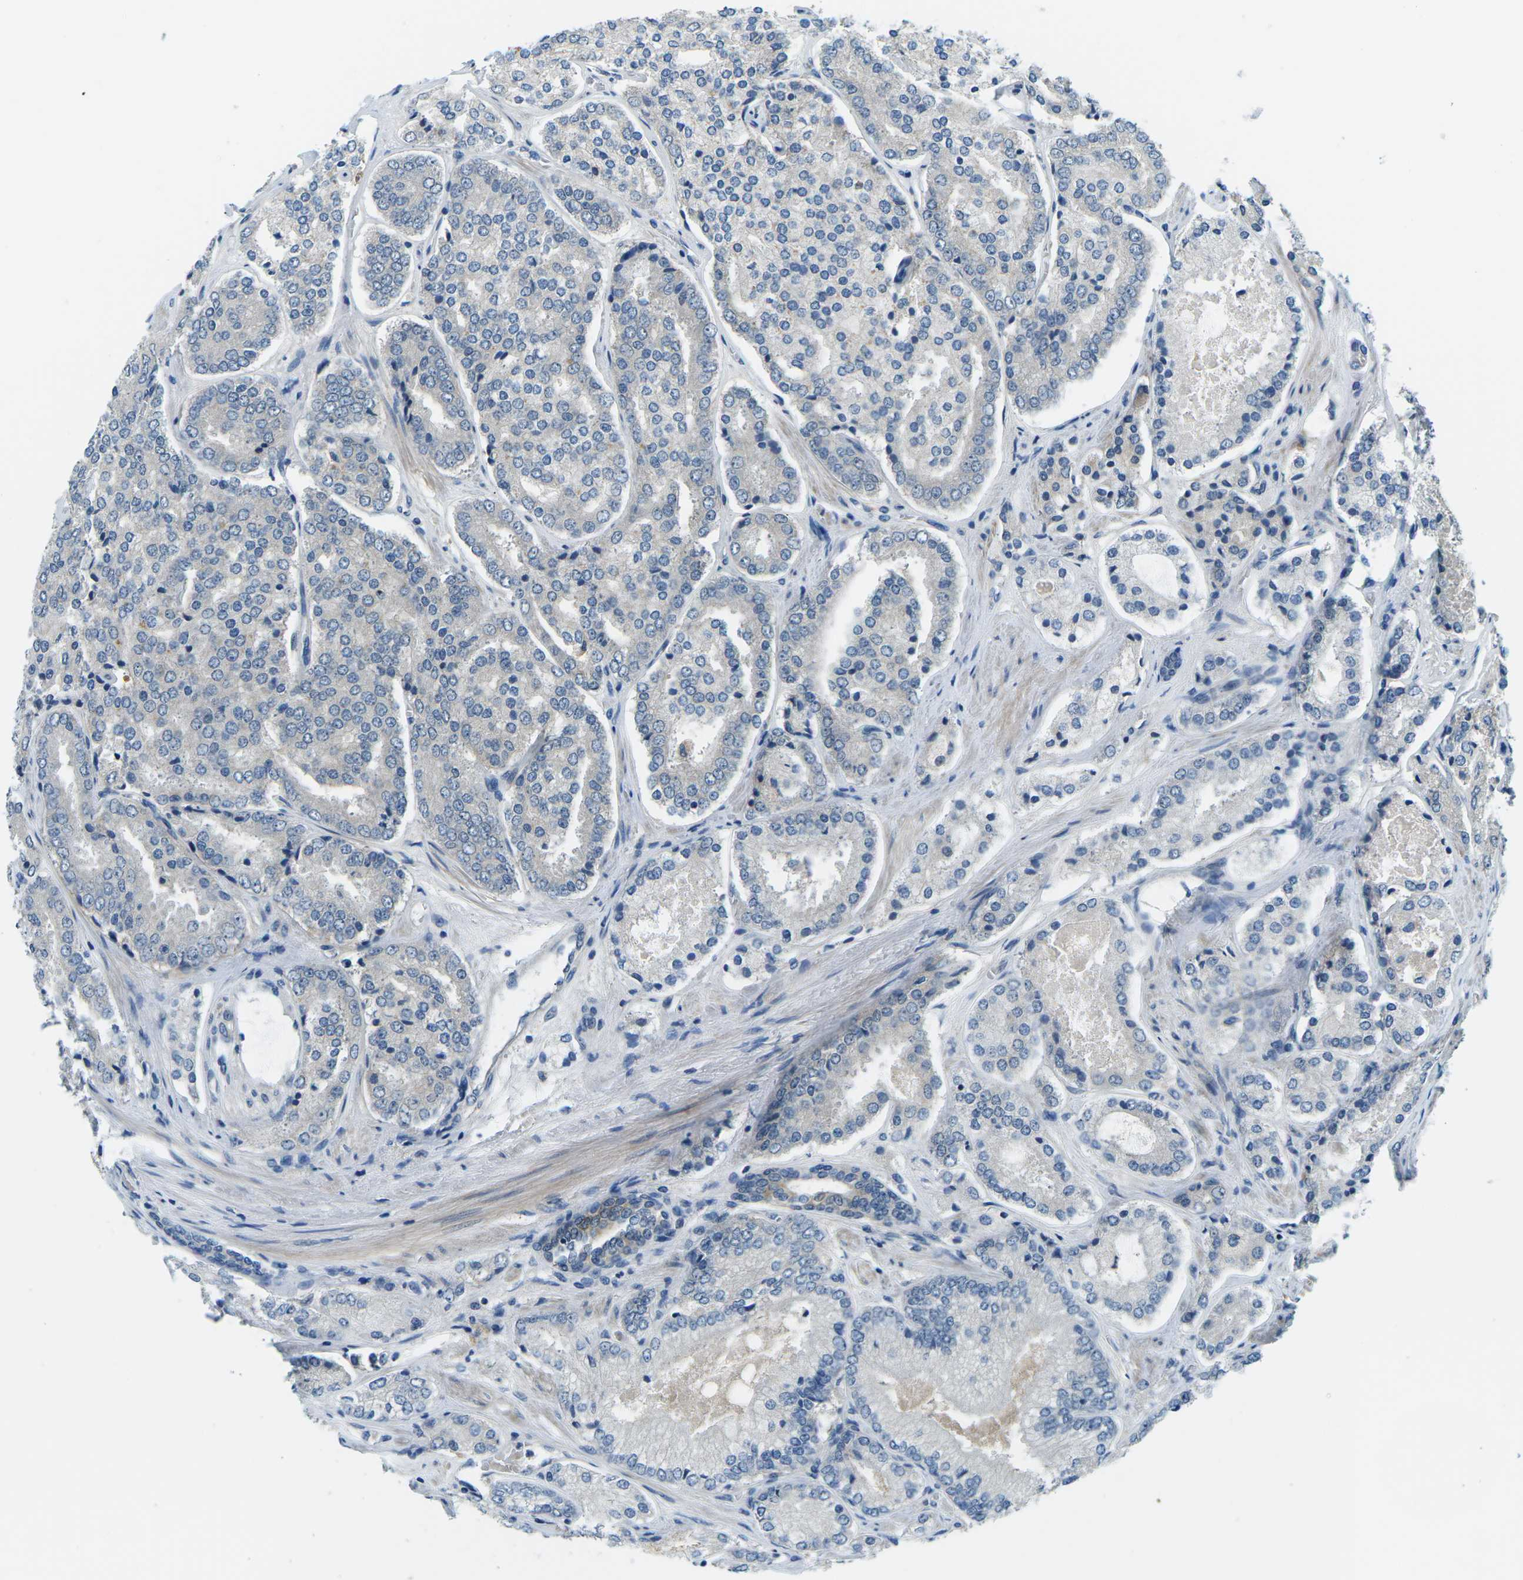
{"staining": {"intensity": "negative", "quantity": "none", "location": "none"}, "tissue": "prostate cancer", "cell_type": "Tumor cells", "image_type": "cancer", "snomed": [{"axis": "morphology", "description": "Adenocarcinoma, High grade"}, {"axis": "topography", "description": "Prostate"}], "caption": "High magnification brightfield microscopy of prostate cancer (adenocarcinoma (high-grade)) stained with DAB (3,3'-diaminobenzidine) (brown) and counterstained with hematoxylin (blue): tumor cells show no significant expression. Nuclei are stained in blue.", "gene": "CTNND1", "patient": {"sex": "male", "age": 65}}